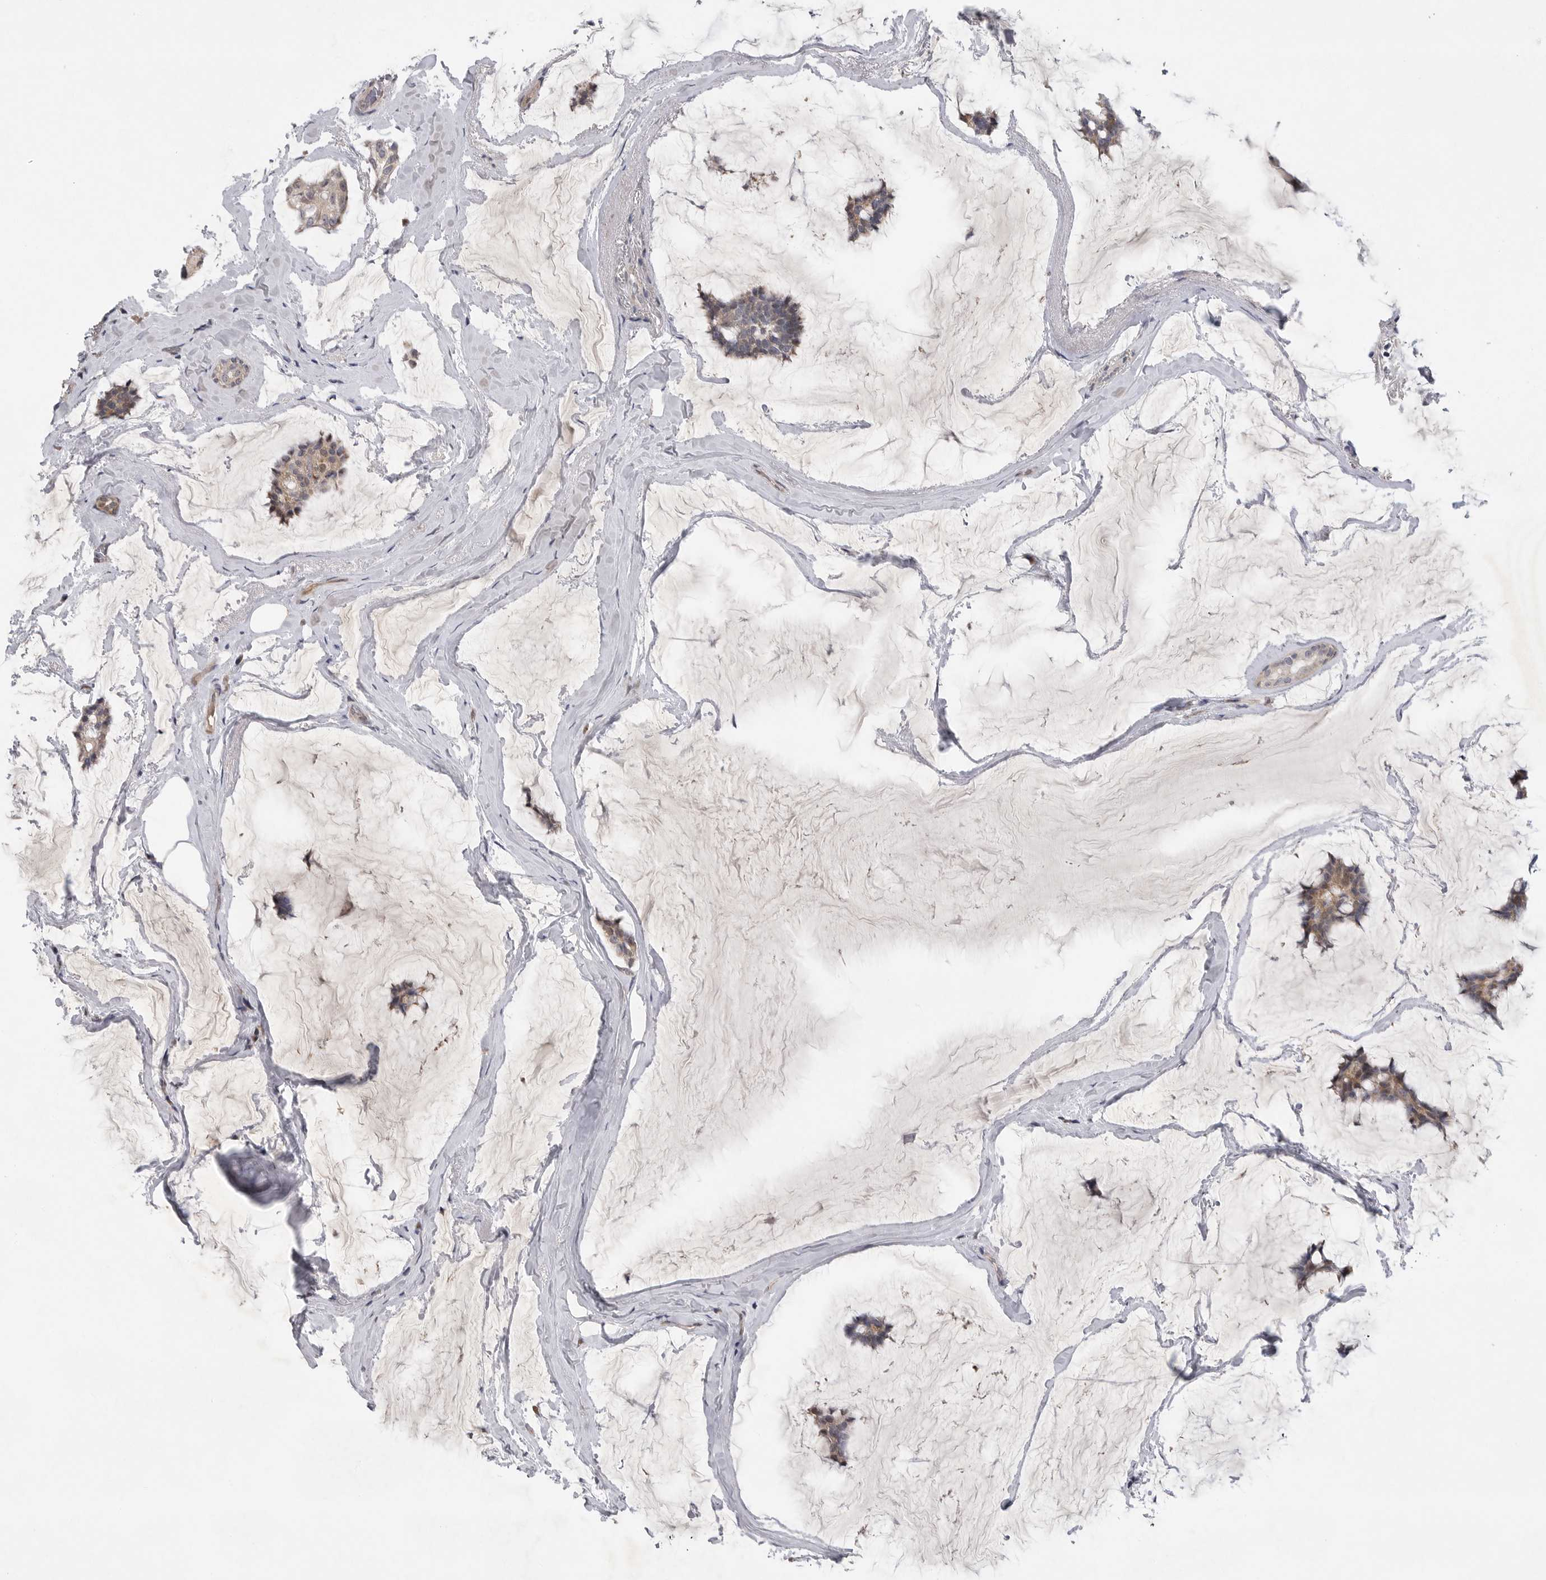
{"staining": {"intensity": "weak", "quantity": "25%-75%", "location": "cytoplasmic/membranous"}, "tissue": "breast cancer", "cell_type": "Tumor cells", "image_type": "cancer", "snomed": [{"axis": "morphology", "description": "Duct carcinoma"}, {"axis": "topography", "description": "Breast"}], "caption": "Protein expression analysis of human breast cancer (intraductal carcinoma) reveals weak cytoplasmic/membranous staining in approximately 25%-75% of tumor cells.", "gene": "FBXO43", "patient": {"sex": "female", "age": 93}}